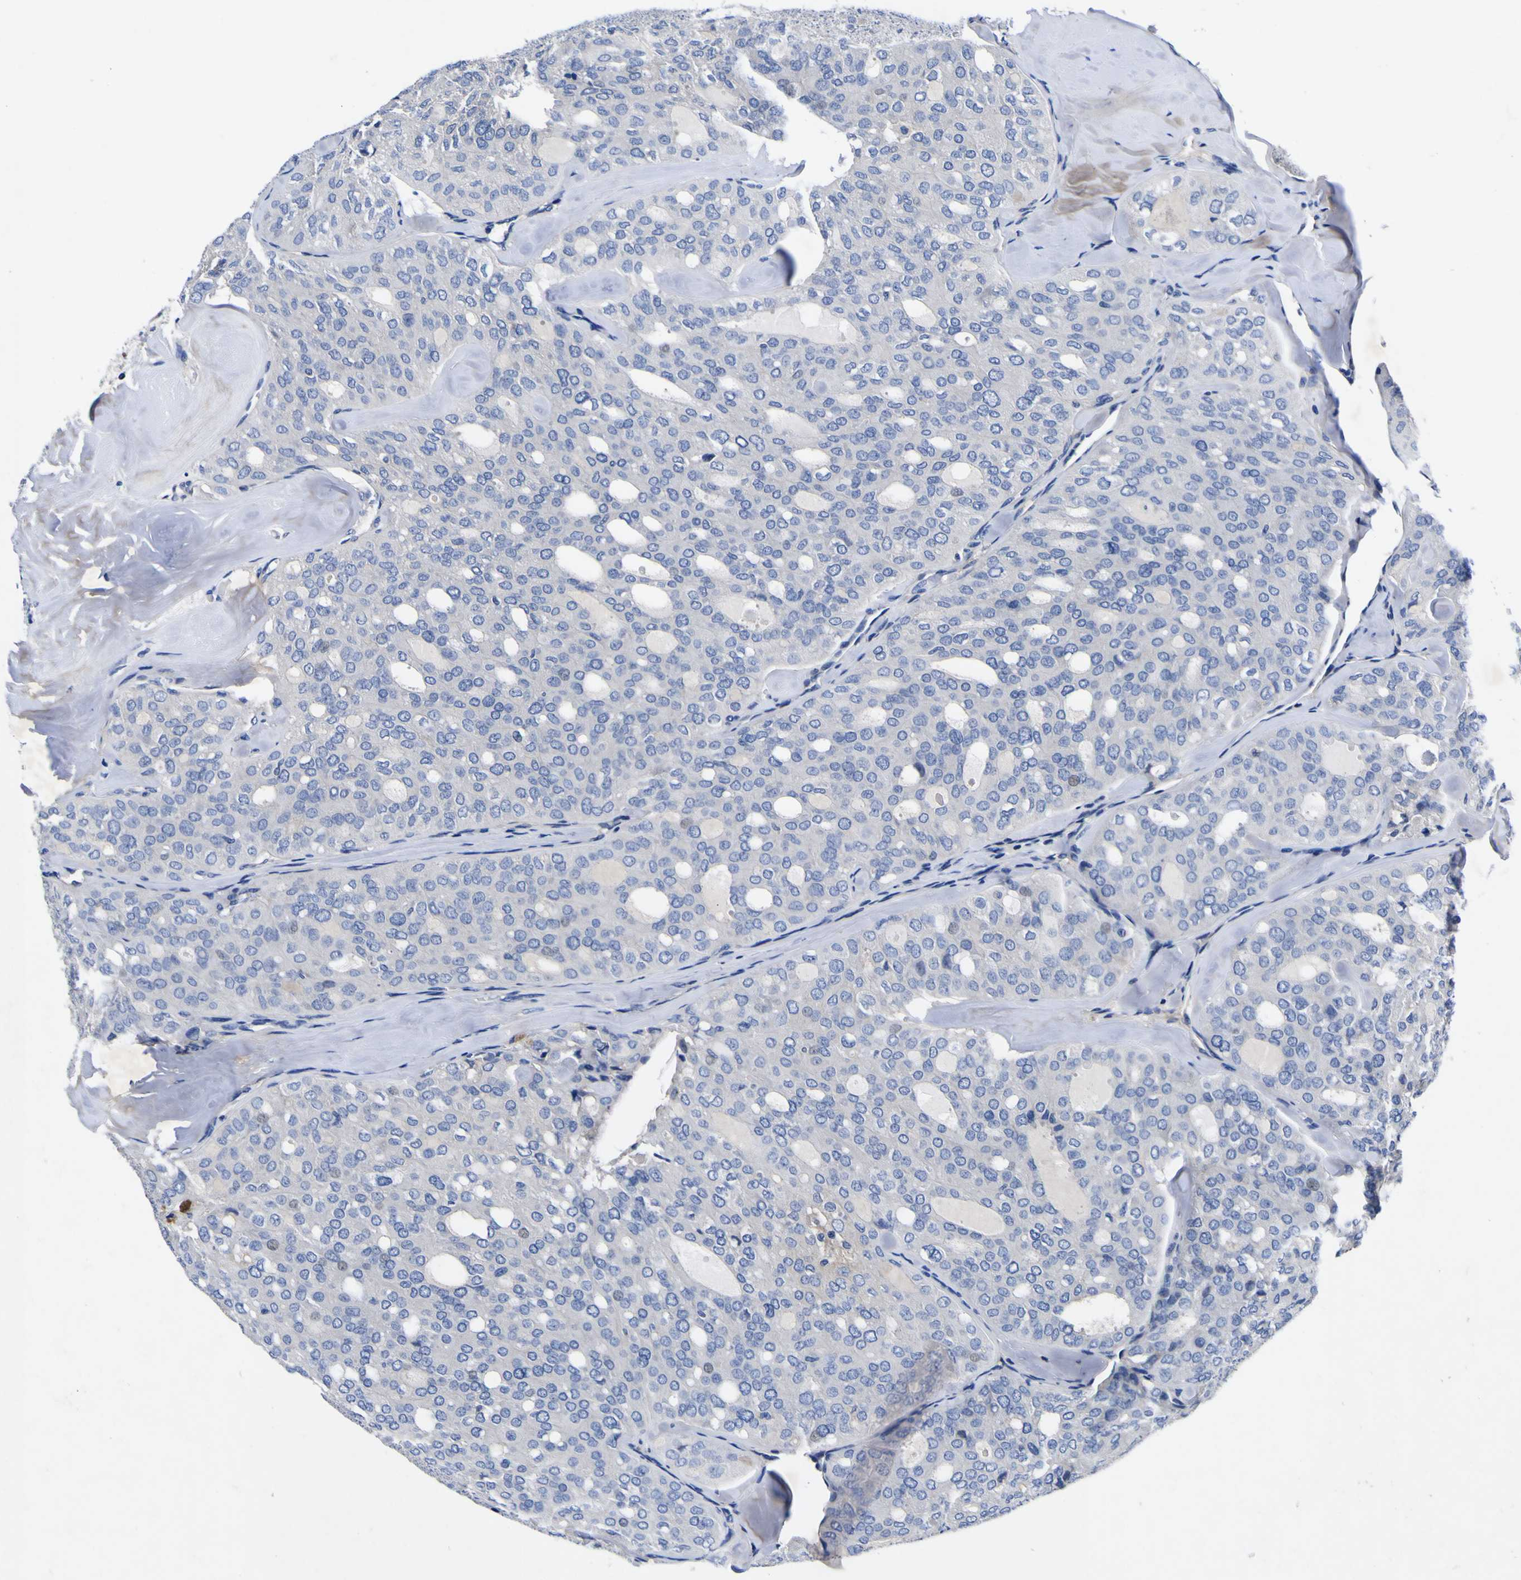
{"staining": {"intensity": "negative", "quantity": "none", "location": "none"}, "tissue": "thyroid cancer", "cell_type": "Tumor cells", "image_type": "cancer", "snomed": [{"axis": "morphology", "description": "Follicular adenoma carcinoma, NOS"}, {"axis": "topography", "description": "Thyroid gland"}], "caption": "Histopathology image shows no protein positivity in tumor cells of follicular adenoma carcinoma (thyroid) tissue.", "gene": "VASN", "patient": {"sex": "male", "age": 75}}